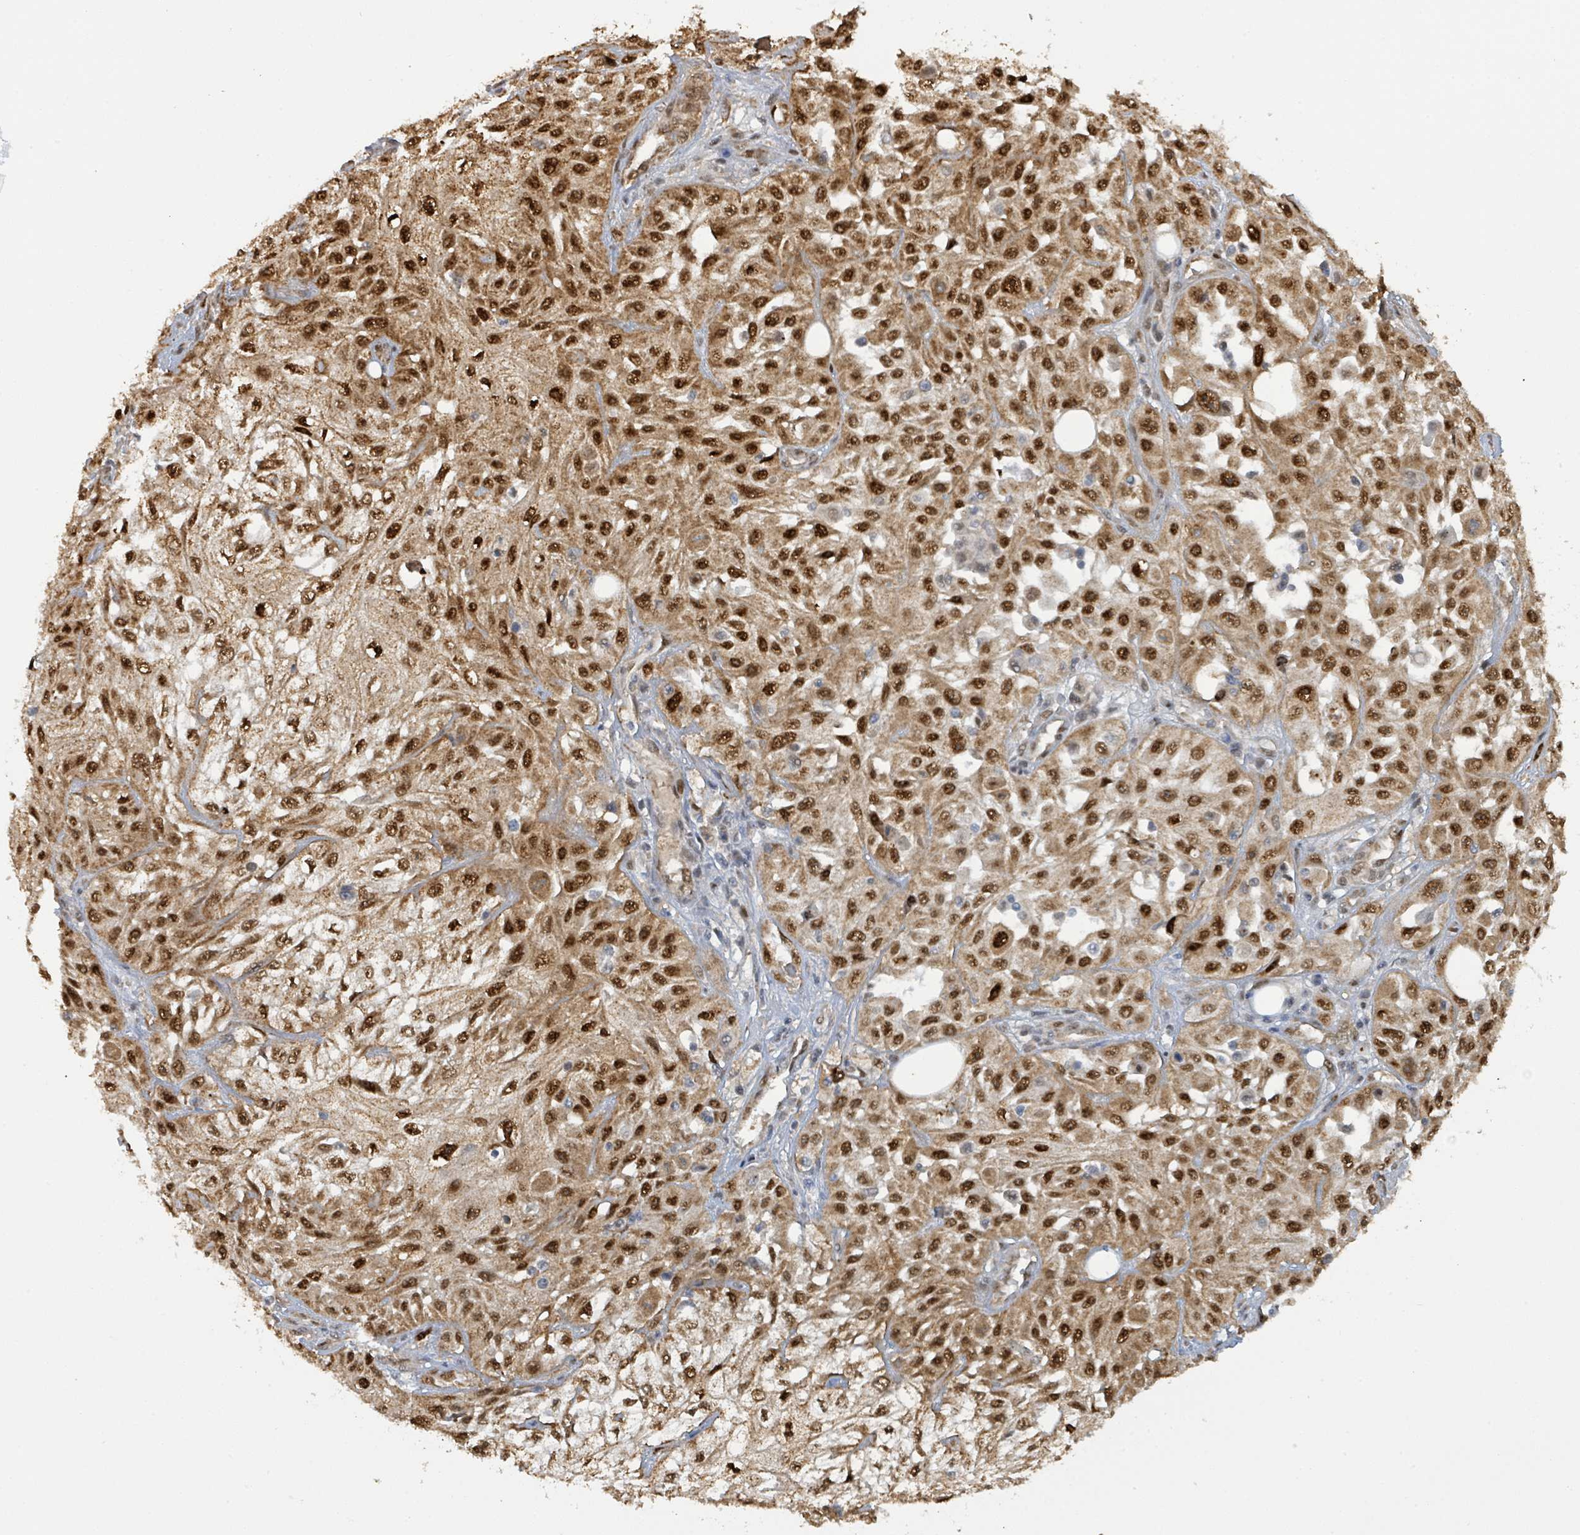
{"staining": {"intensity": "strong", "quantity": ">75%", "location": "cytoplasmic/membranous,nuclear"}, "tissue": "skin cancer", "cell_type": "Tumor cells", "image_type": "cancer", "snomed": [{"axis": "morphology", "description": "Squamous cell carcinoma, NOS"}, {"axis": "morphology", "description": "Squamous cell carcinoma, metastatic, NOS"}, {"axis": "topography", "description": "Skin"}, {"axis": "topography", "description": "Lymph node"}], "caption": "IHC image of human squamous cell carcinoma (skin) stained for a protein (brown), which reveals high levels of strong cytoplasmic/membranous and nuclear staining in approximately >75% of tumor cells.", "gene": "PSMB7", "patient": {"sex": "male", "age": 75}}